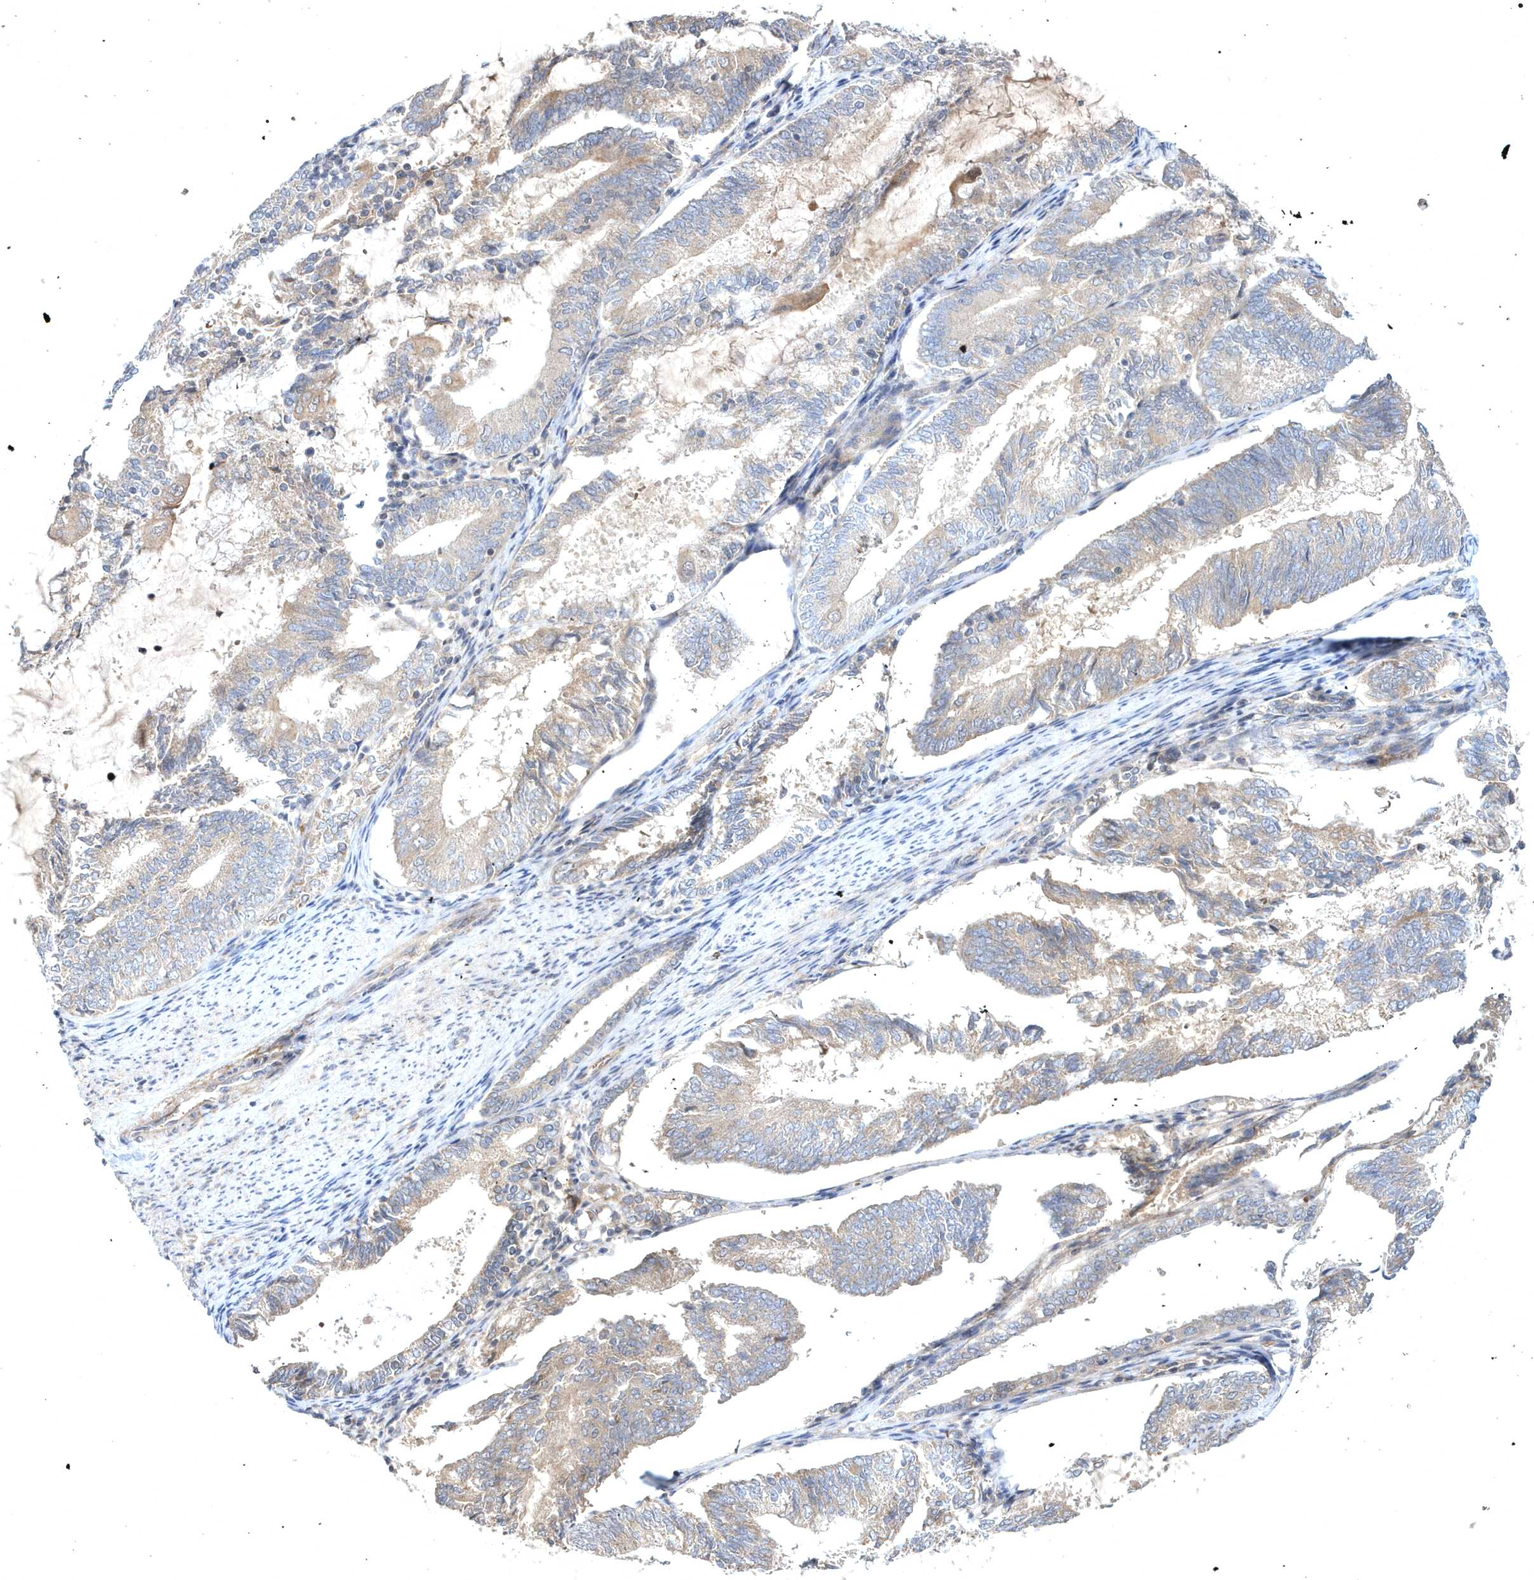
{"staining": {"intensity": "weak", "quantity": "25%-75%", "location": "cytoplasmic/membranous"}, "tissue": "endometrial cancer", "cell_type": "Tumor cells", "image_type": "cancer", "snomed": [{"axis": "morphology", "description": "Adenocarcinoma, NOS"}, {"axis": "topography", "description": "Endometrium"}], "caption": "The immunohistochemical stain labels weak cytoplasmic/membranous staining in tumor cells of endometrial cancer (adenocarcinoma) tissue. (DAB IHC with brightfield microscopy, high magnification).", "gene": "HMGCS1", "patient": {"sex": "female", "age": 81}}